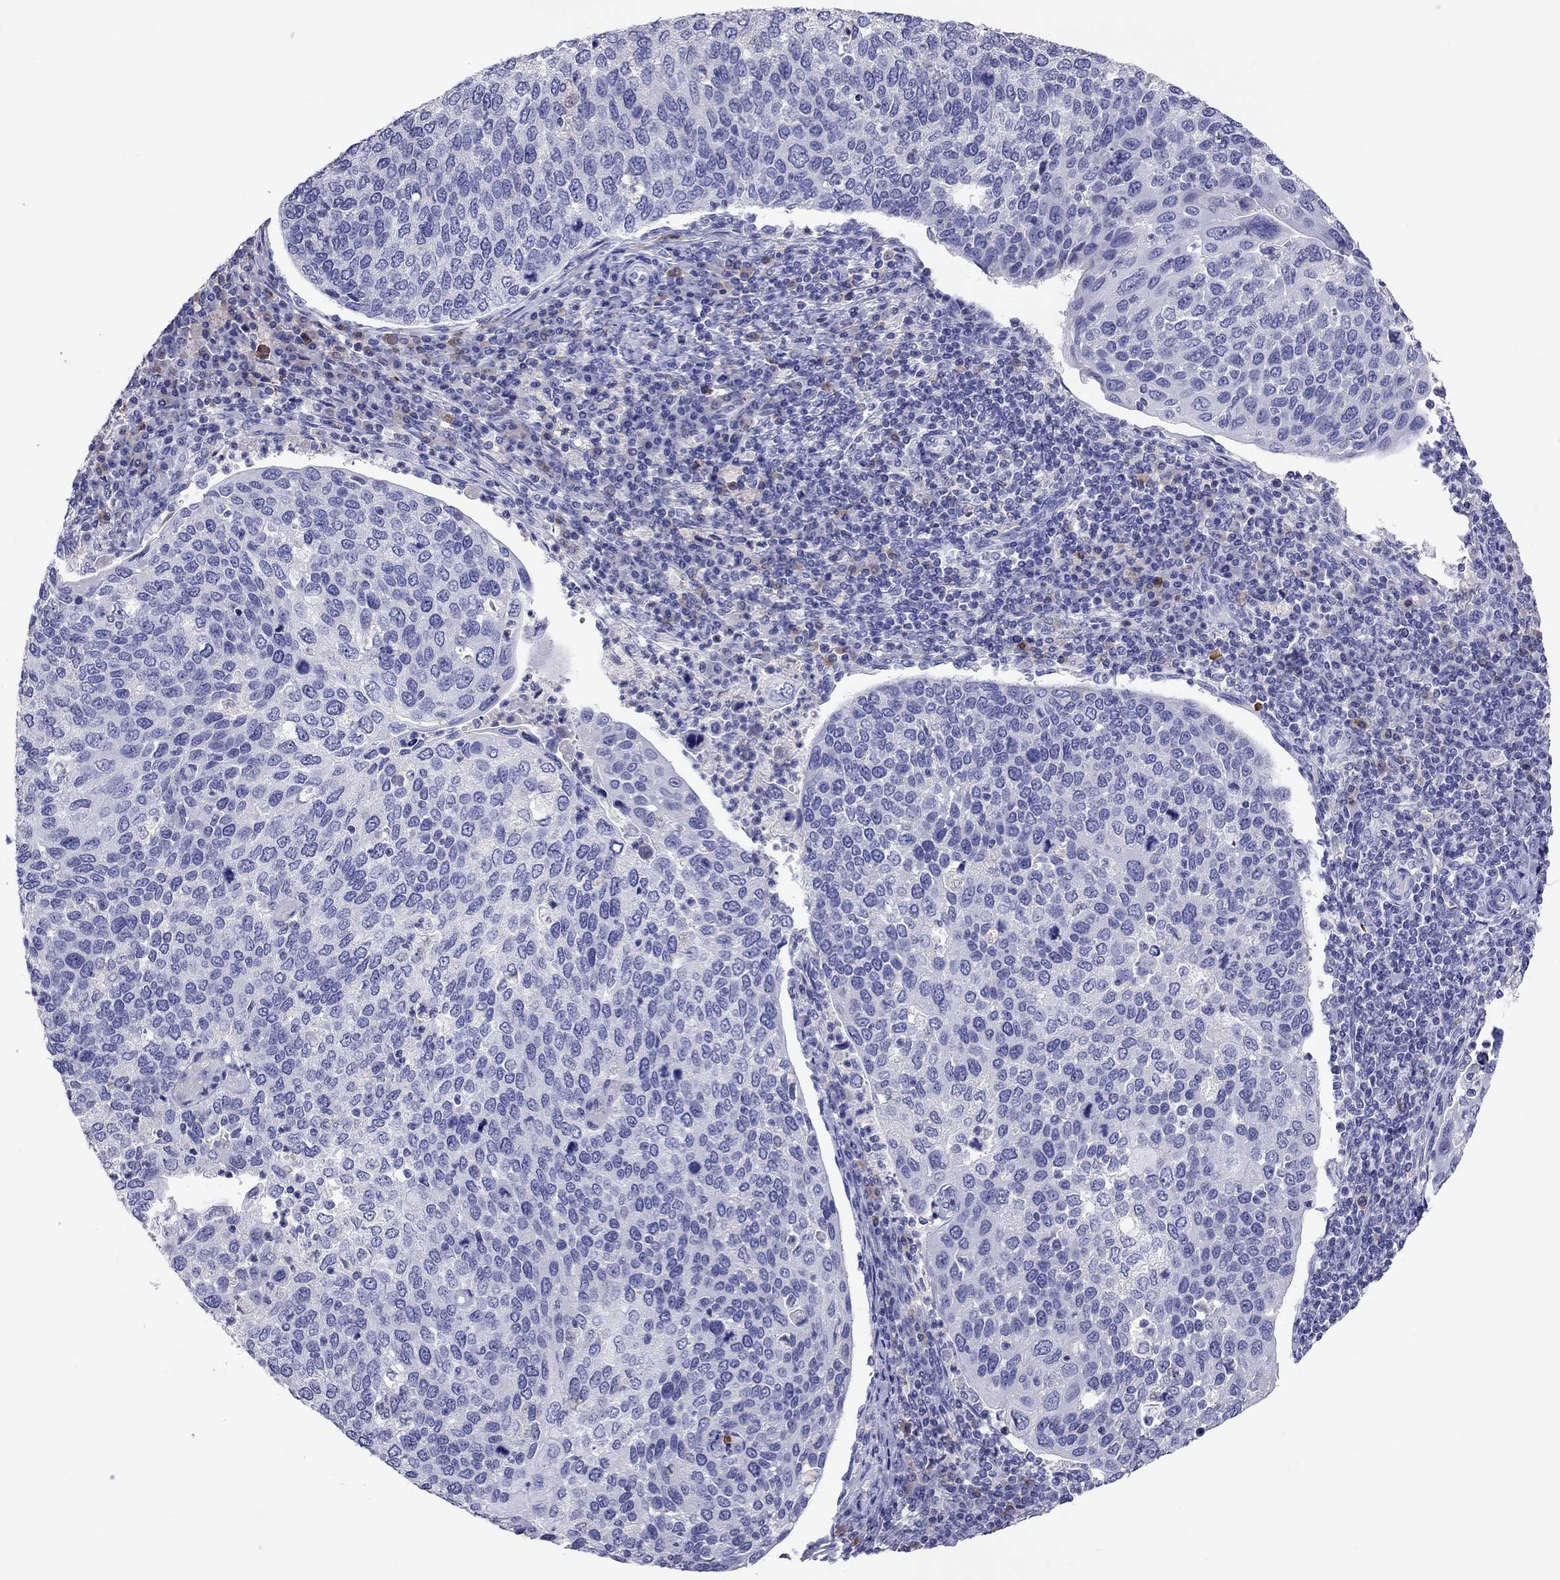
{"staining": {"intensity": "negative", "quantity": "none", "location": "none"}, "tissue": "cervical cancer", "cell_type": "Tumor cells", "image_type": "cancer", "snomed": [{"axis": "morphology", "description": "Squamous cell carcinoma, NOS"}, {"axis": "topography", "description": "Cervix"}], "caption": "The micrograph exhibits no staining of tumor cells in cervical cancer (squamous cell carcinoma). (DAB (3,3'-diaminobenzidine) immunohistochemistry visualized using brightfield microscopy, high magnification).", "gene": "CALHM1", "patient": {"sex": "female", "age": 54}}